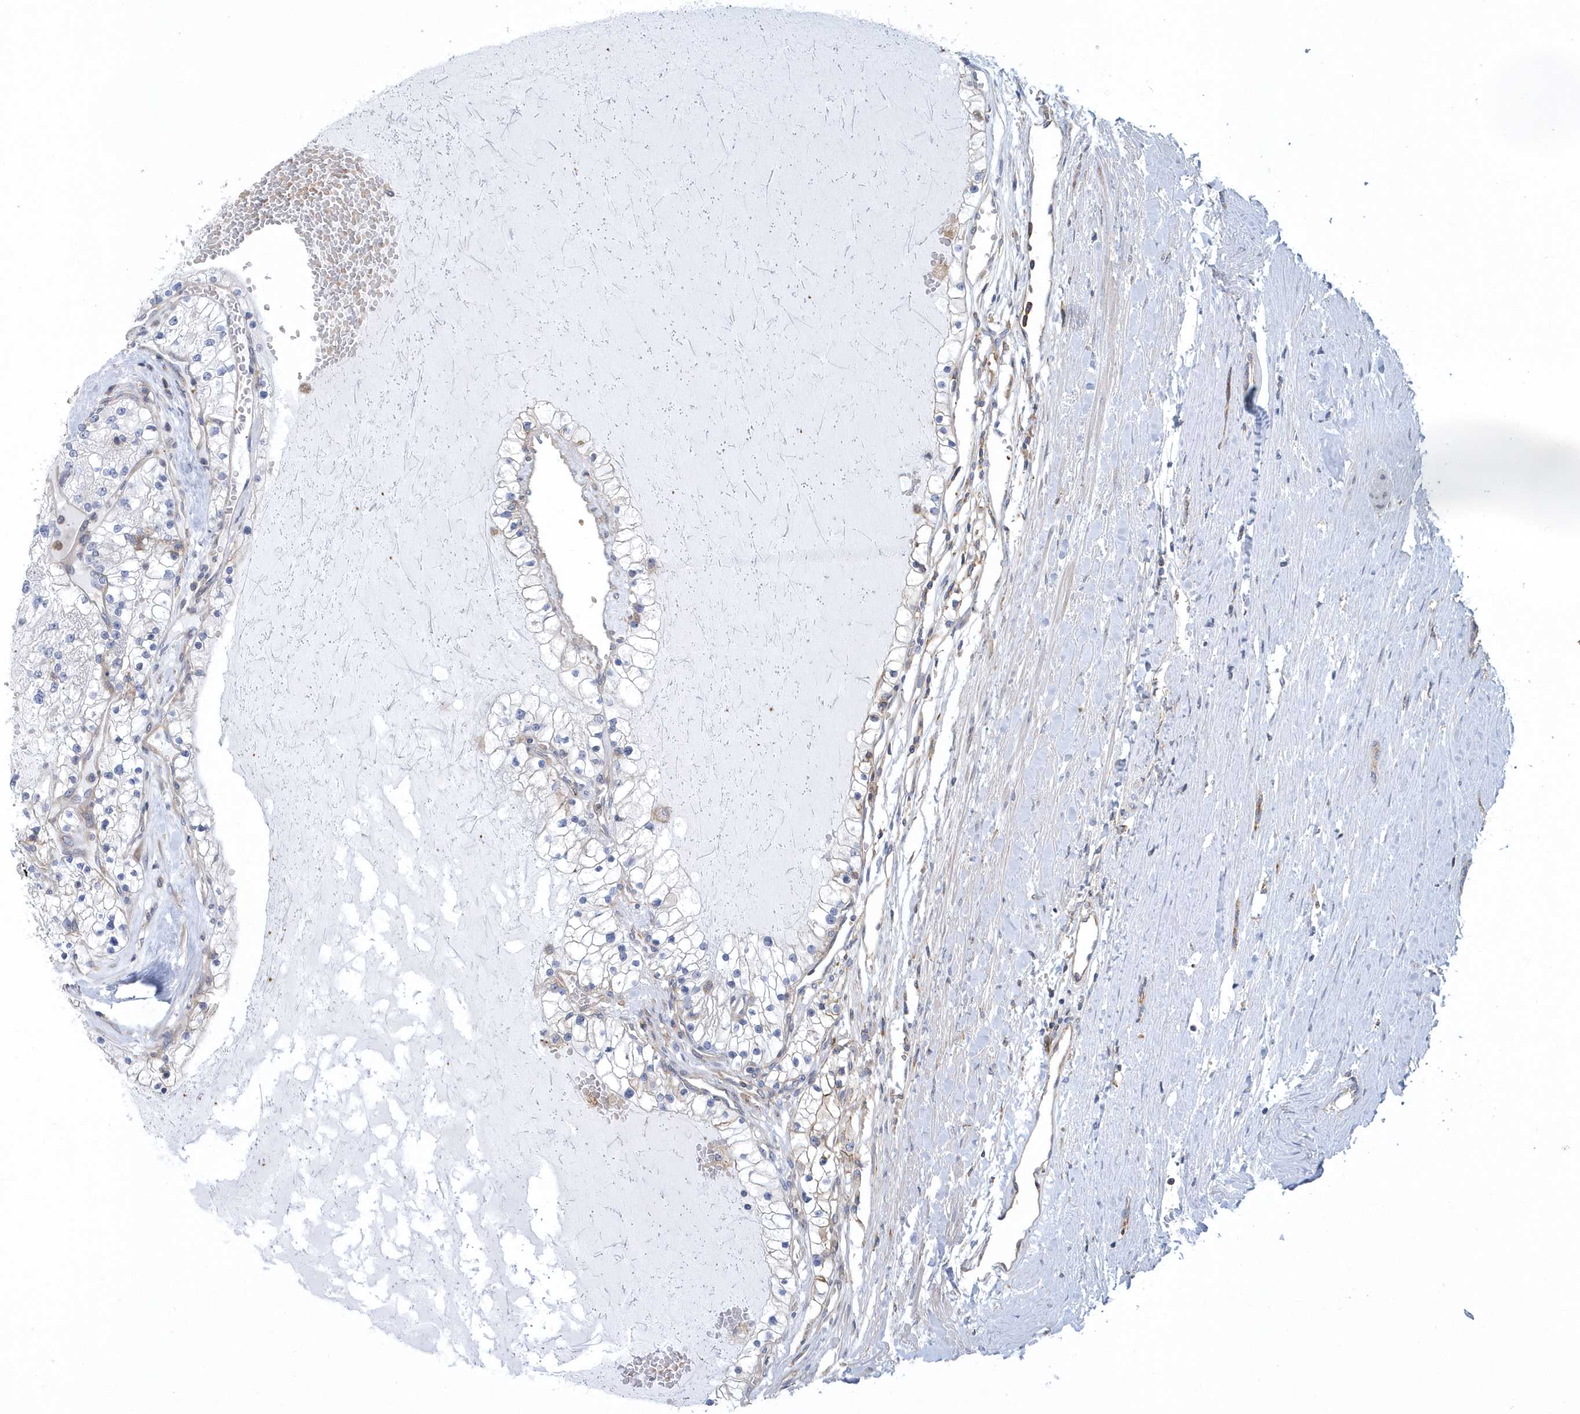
{"staining": {"intensity": "negative", "quantity": "none", "location": "none"}, "tissue": "renal cancer", "cell_type": "Tumor cells", "image_type": "cancer", "snomed": [{"axis": "morphology", "description": "Normal tissue, NOS"}, {"axis": "morphology", "description": "Adenocarcinoma, NOS"}, {"axis": "topography", "description": "Kidney"}], "caption": "Immunohistochemistry (IHC) of human renal cancer (adenocarcinoma) demonstrates no staining in tumor cells.", "gene": "ARAP2", "patient": {"sex": "male", "age": 68}}